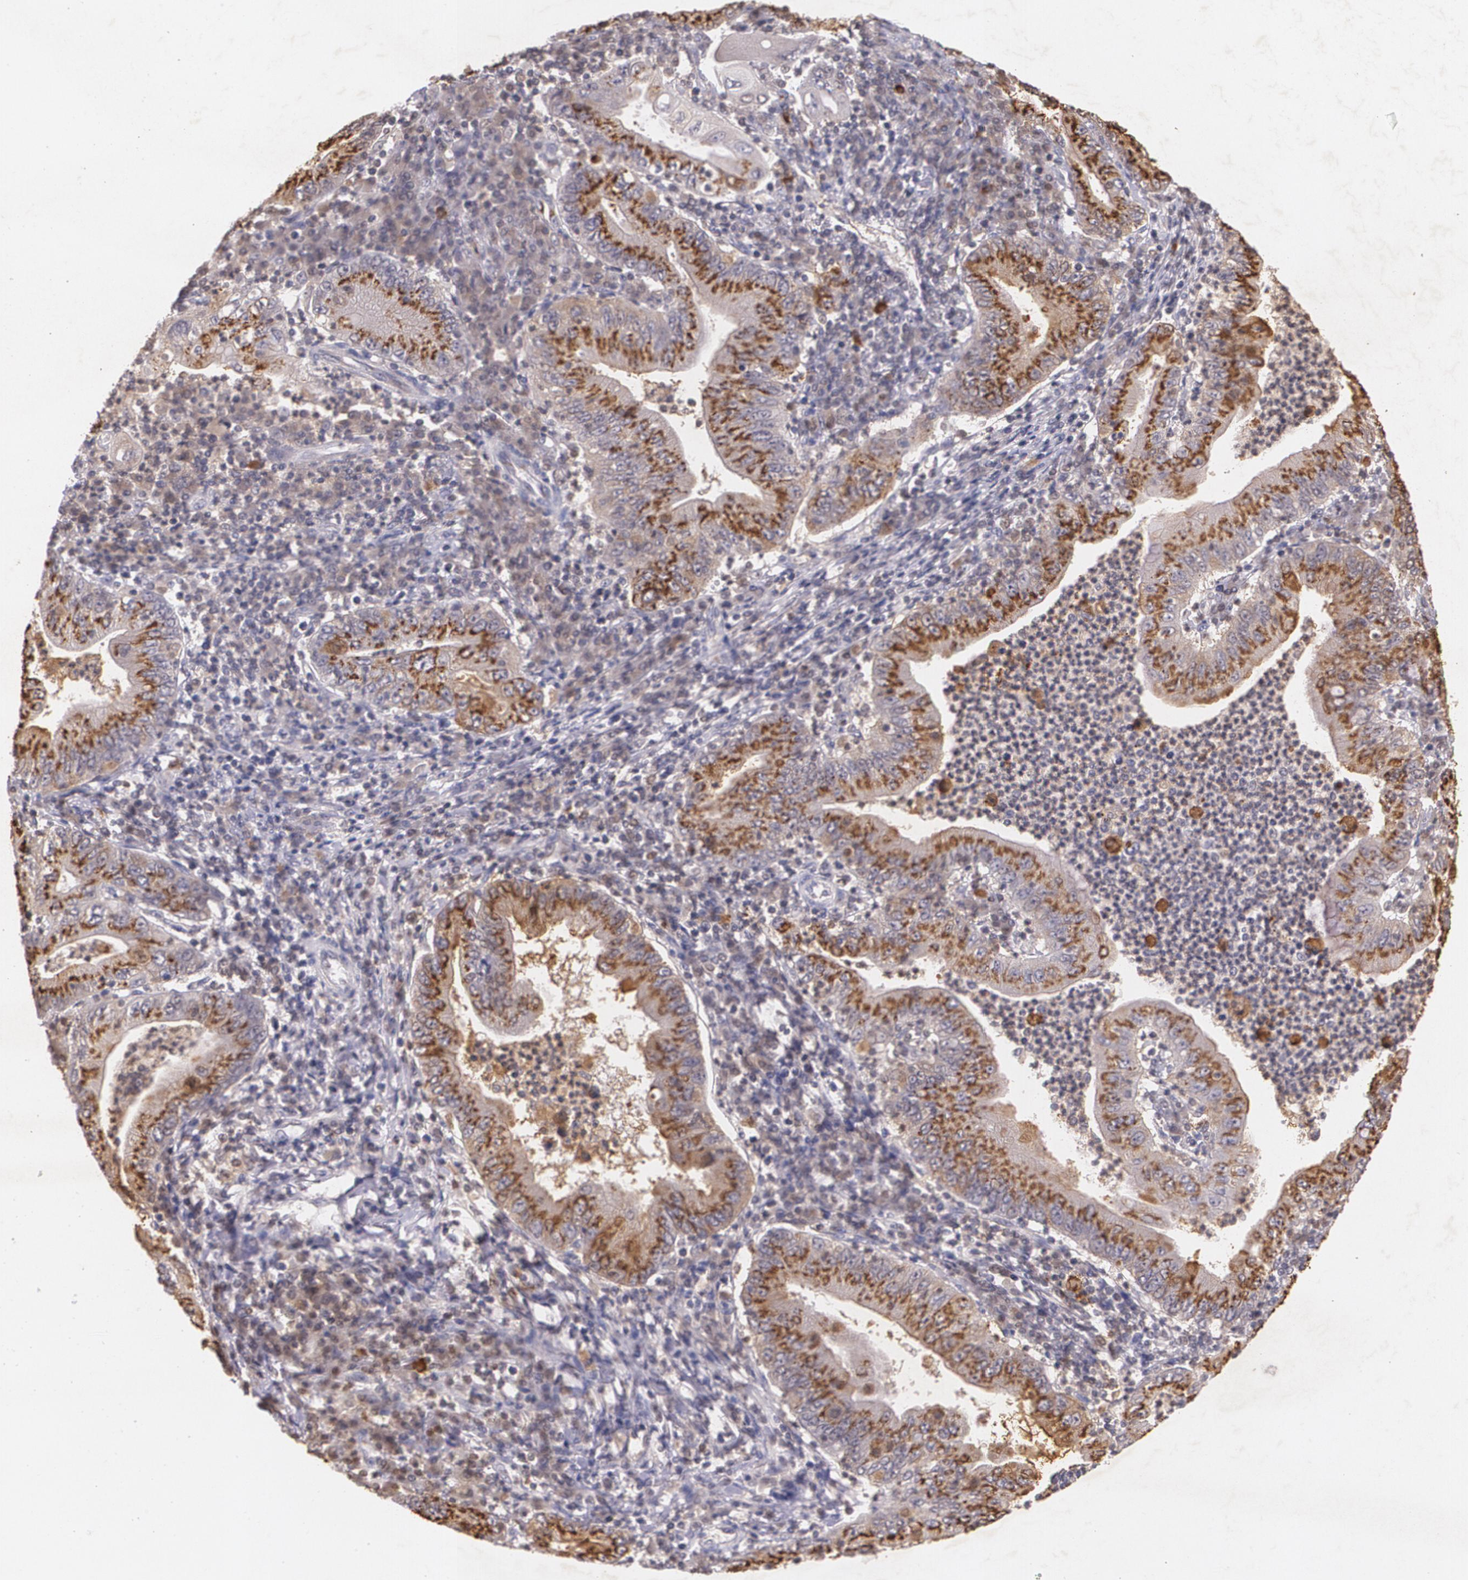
{"staining": {"intensity": "strong", "quantity": ">75%", "location": "cytoplasmic/membranous"}, "tissue": "stomach cancer", "cell_type": "Tumor cells", "image_type": "cancer", "snomed": [{"axis": "morphology", "description": "Normal tissue, NOS"}, {"axis": "morphology", "description": "Adenocarcinoma, NOS"}, {"axis": "topography", "description": "Esophagus"}, {"axis": "topography", "description": "Stomach, upper"}, {"axis": "topography", "description": "Peripheral nerve tissue"}], "caption": "Human stomach cancer (adenocarcinoma) stained with a protein marker shows strong staining in tumor cells.", "gene": "TM4SF1", "patient": {"sex": "male", "age": 62}}